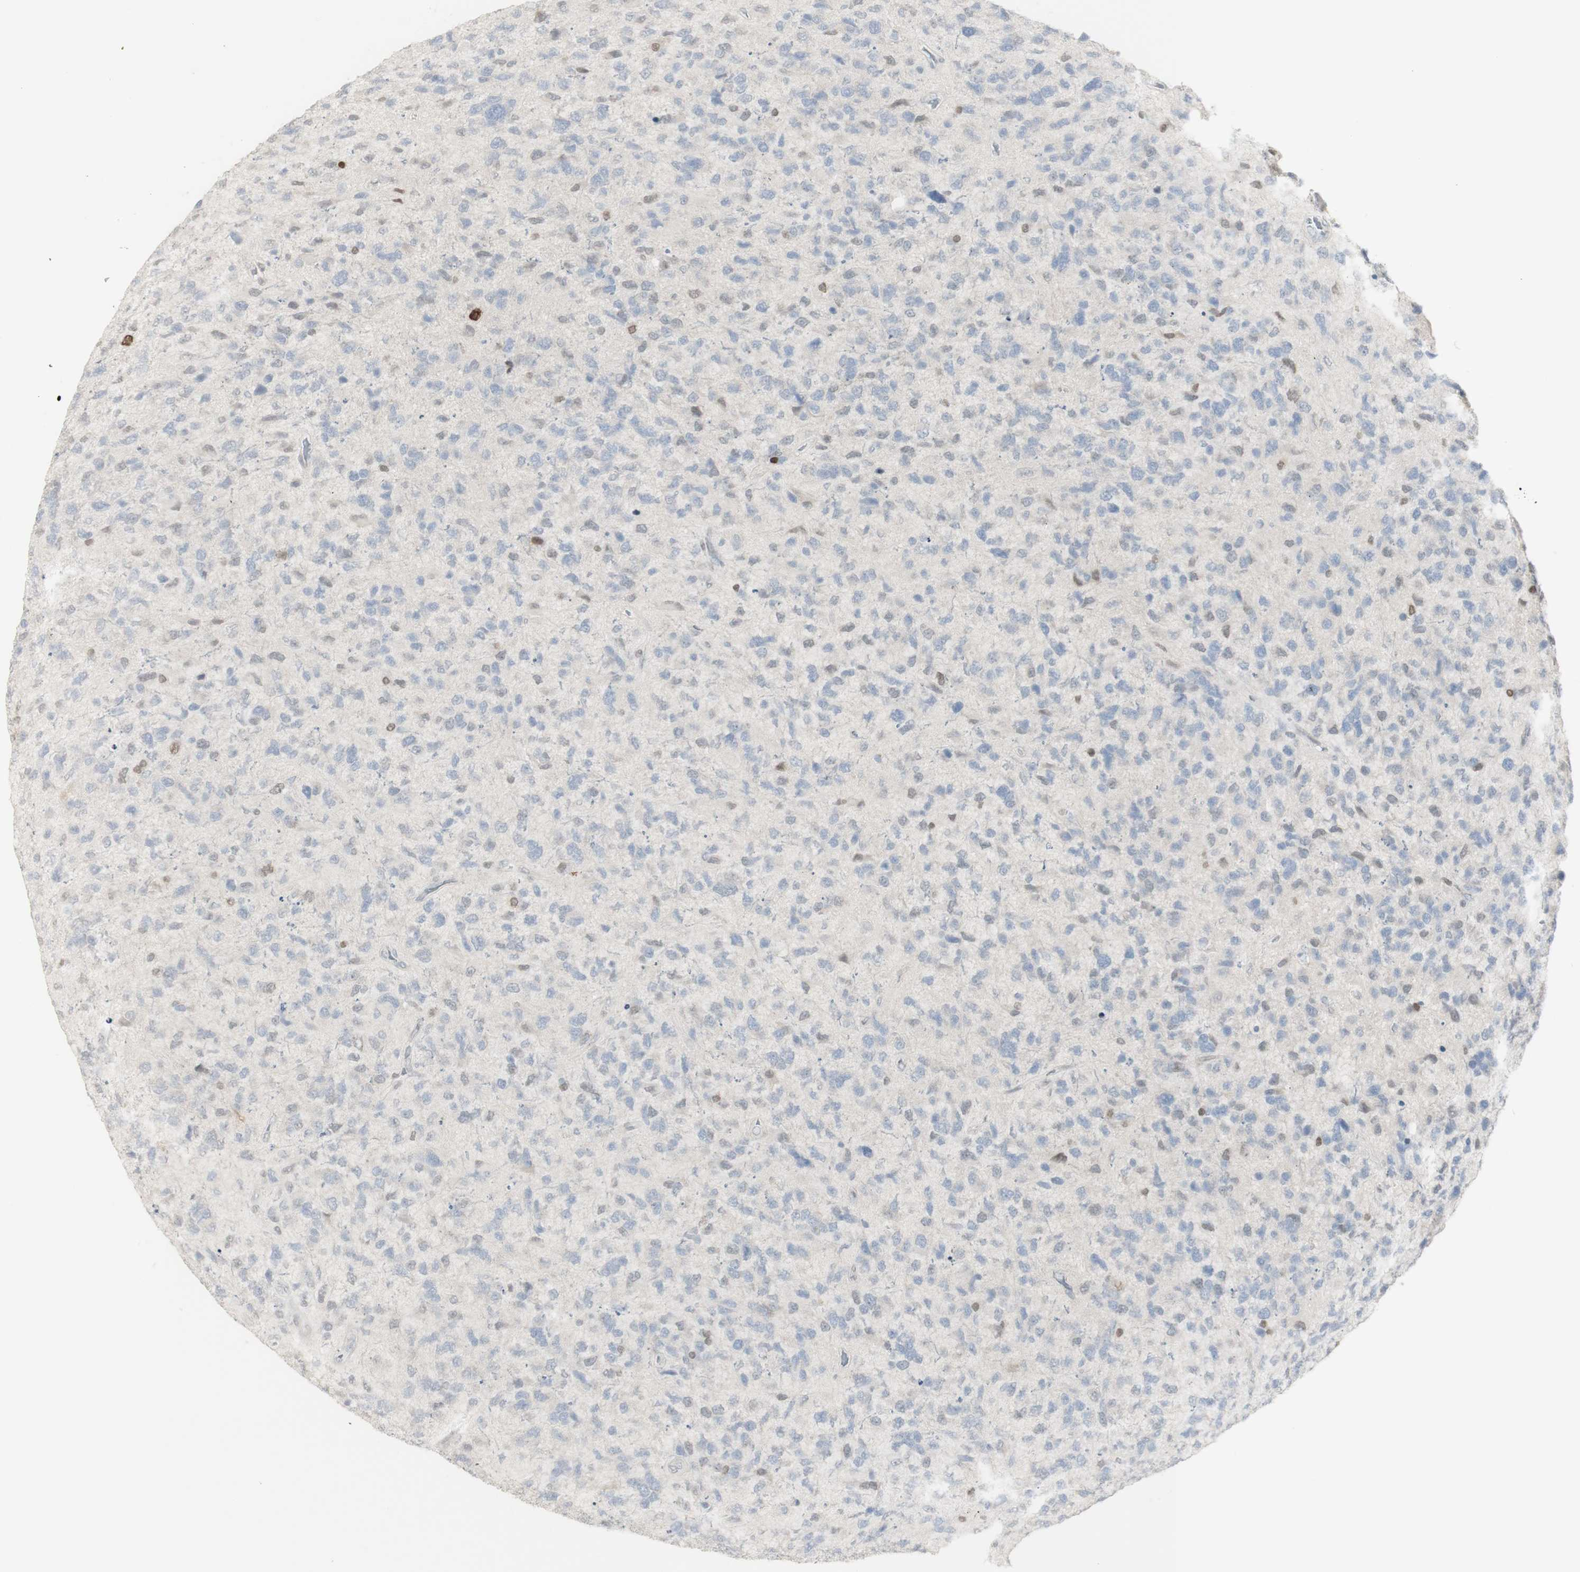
{"staining": {"intensity": "moderate", "quantity": "<25%", "location": "nuclear"}, "tissue": "glioma", "cell_type": "Tumor cells", "image_type": "cancer", "snomed": [{"axis": "morphology", "description": "Glioma, malignant, High grade"}, {"axis": "topography", "description": "Brain"}], "caption": "Immunohistochemical staining of human glioma shows low levels of moderate nuclear staining in approximately <25% of tumor cells. Nuclei are stained in blue.", "gene": "C1orf116", "patient": {"sex": "female", "age": 58}}